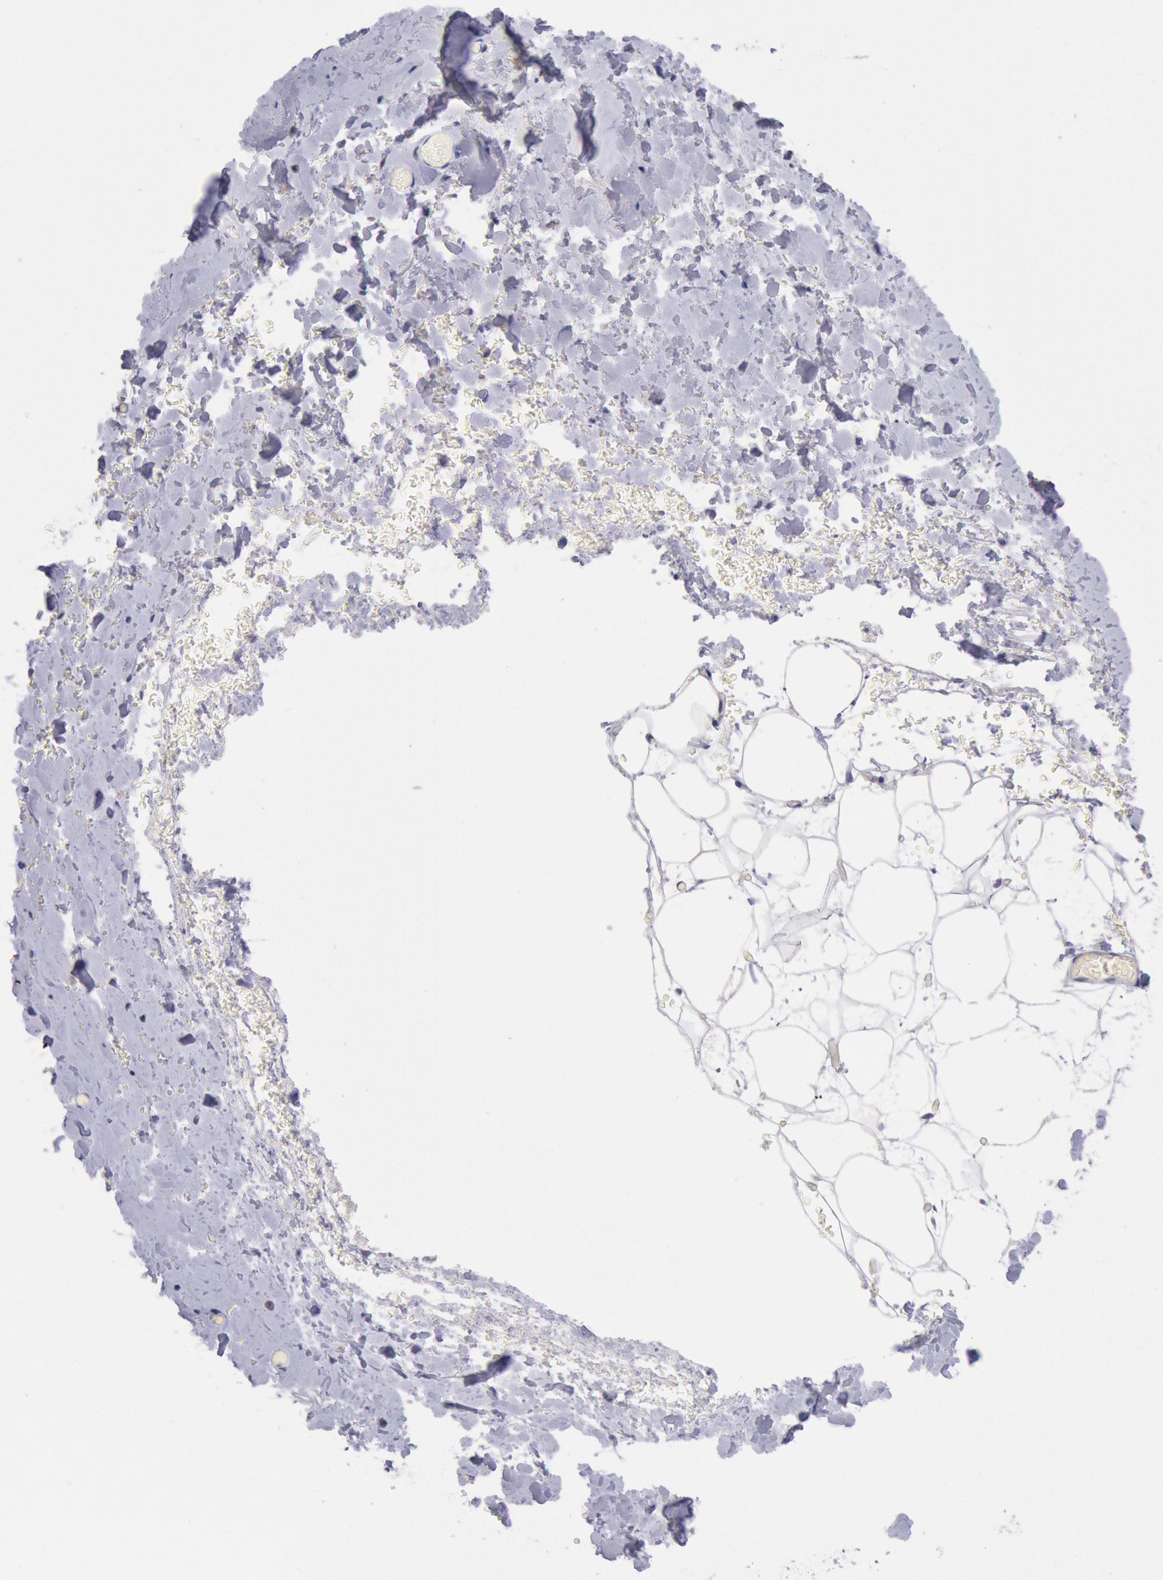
{"staining": {"intensity": "negative", "quantity": "none", "location": "none"}, "tissue": "breast", "cell_type": "Adipocytes", "image_type": "normal", "snomed": [{"axis": "morphology", "description": "Normal tissue, NOS"}, {"axis": "topography", "description": "Breast"}], "caption": "Unremarkable breast was stained to show a protein in brown. There is no significant staining in adipocytes. The staining was performed using DAB to visualize the protein expression in brown, while the nuclei were stained in blue with hematoxylin (Magnification: 20x).", "gene": "GAL3ST1", "patient": {"sex": "female", "age": 75}}